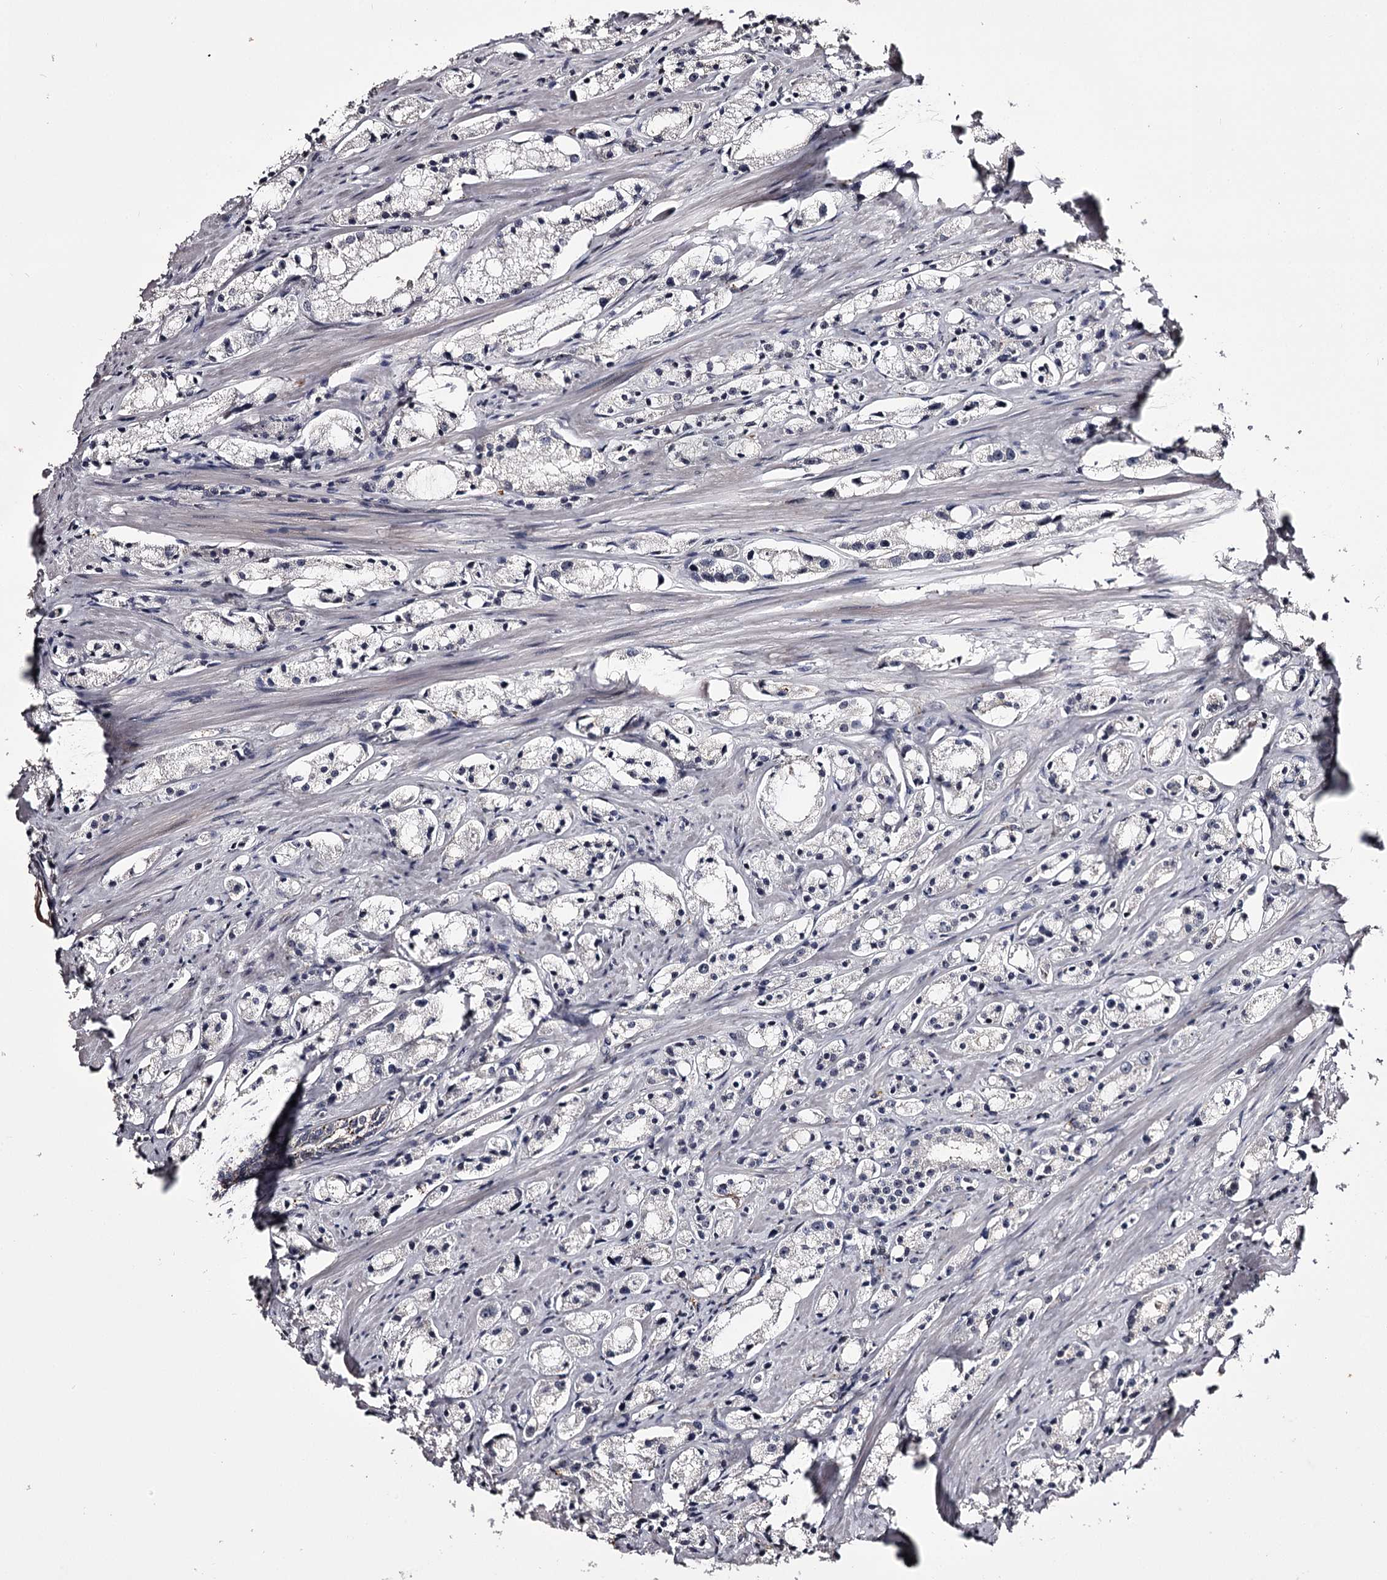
{"staining": {"intensity": "negative", "quantity": "none", "location": "none"}, "tissue": "prostate cancer", "cell_type": "Tumor cells", "image_type": "cancer", "snomed": [{"axis": "morphology", "description": "Adenocarcinoma, High grade"}, {"axis": "topography", "description": "Prostate"}], "caption": "Prostate cancer was stained to show a protein in brown. There is no significant positivity in tumor cells.", "gene": "SLC32A1", "patient": {"sex": "male", "age": 66}}